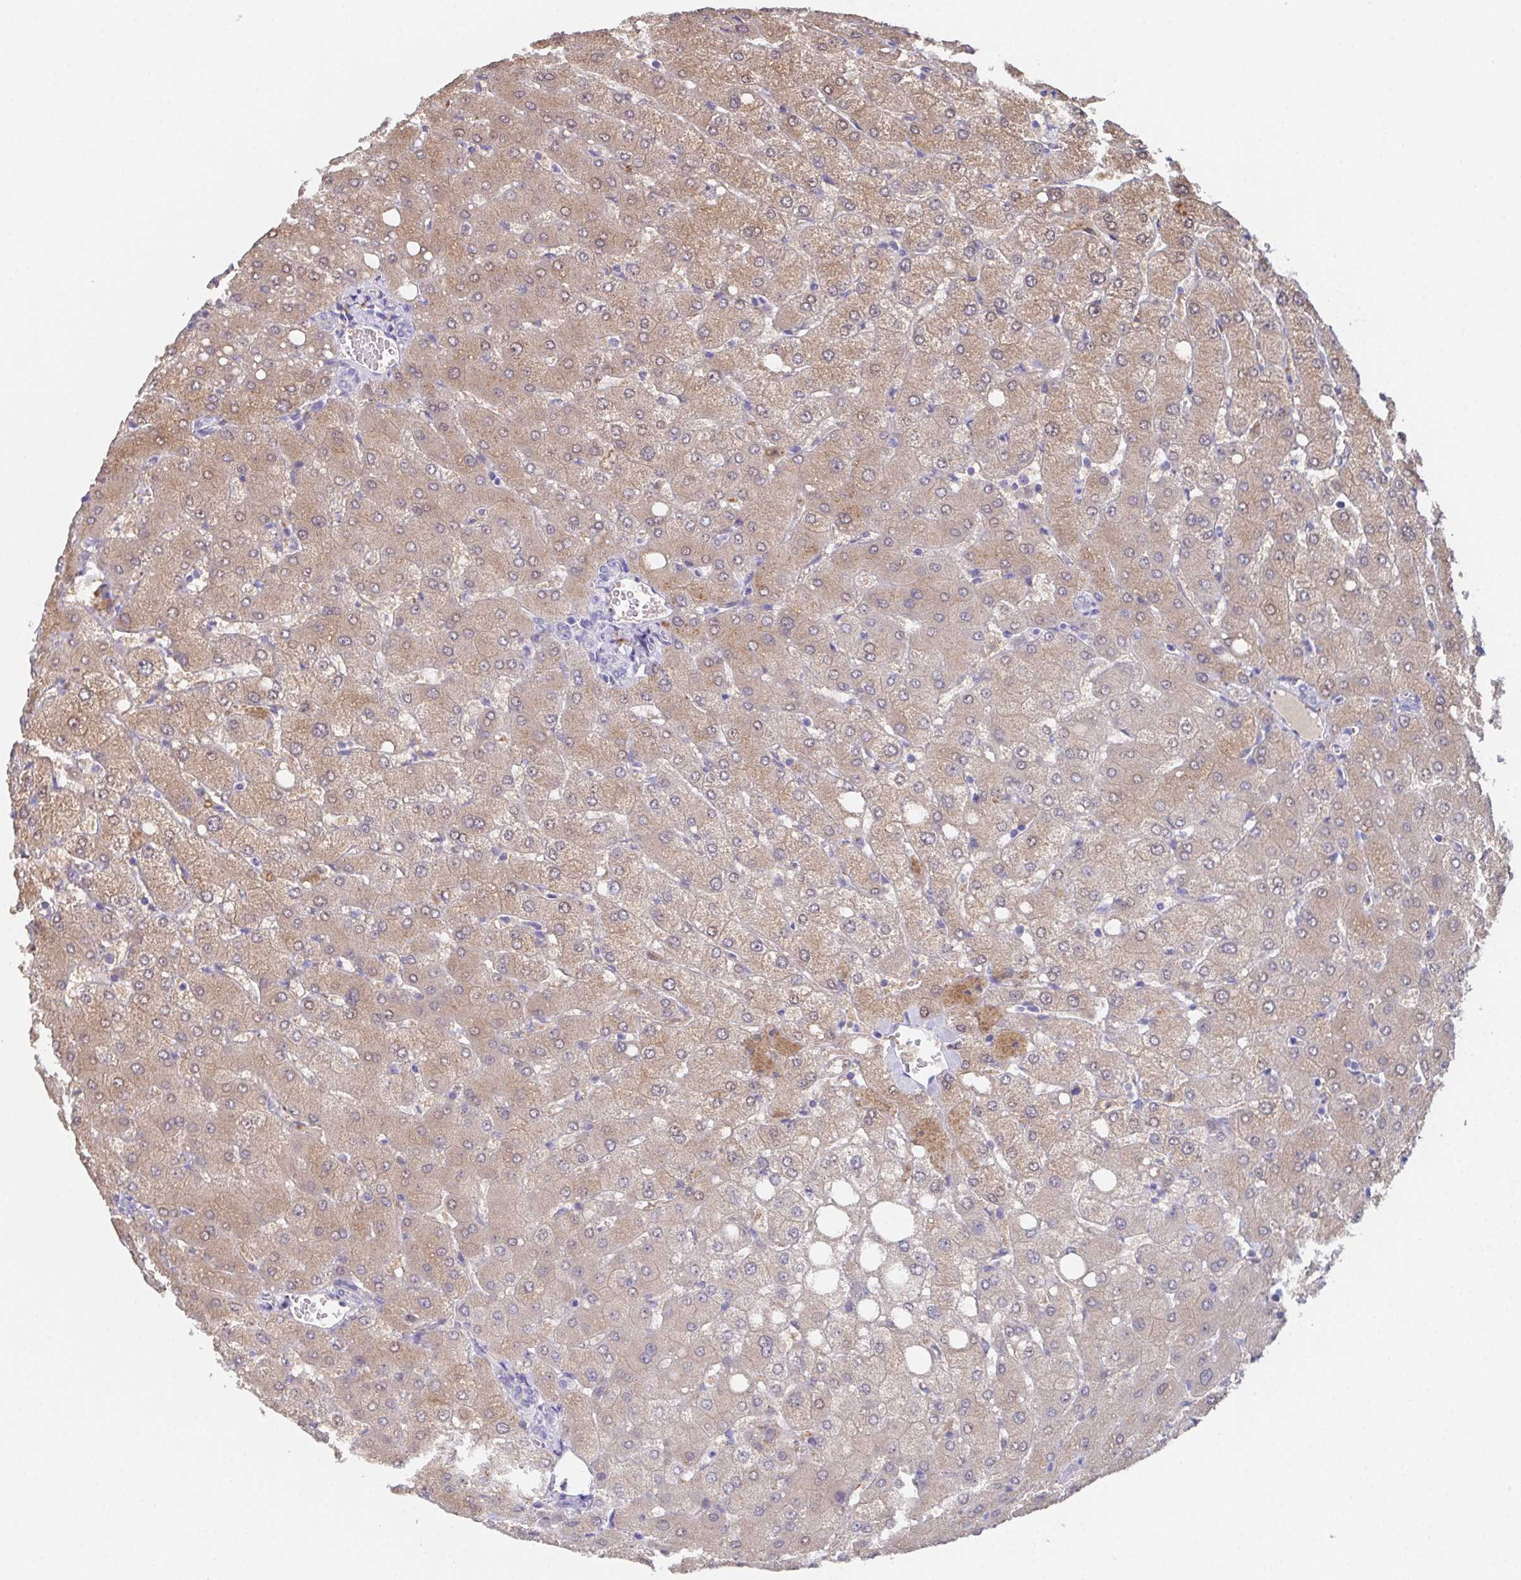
{"staining": {"intensity": "negative", "quantity": "none", "location": "none"}, "tissue": "liver", "cell_type": "Cholangiocytes", "image_type": "normal", "snomed": [{"axis": "morphology", "description": "Normal tissue, NOS"}, {"axis": "topography", "description": "Liver"}], "caption": "The histopathology image demonstrates no significant positivity in cholangiocytes of liver.", "gene": "SSC4D", "patient": {"sex": "female", "age": 54}}